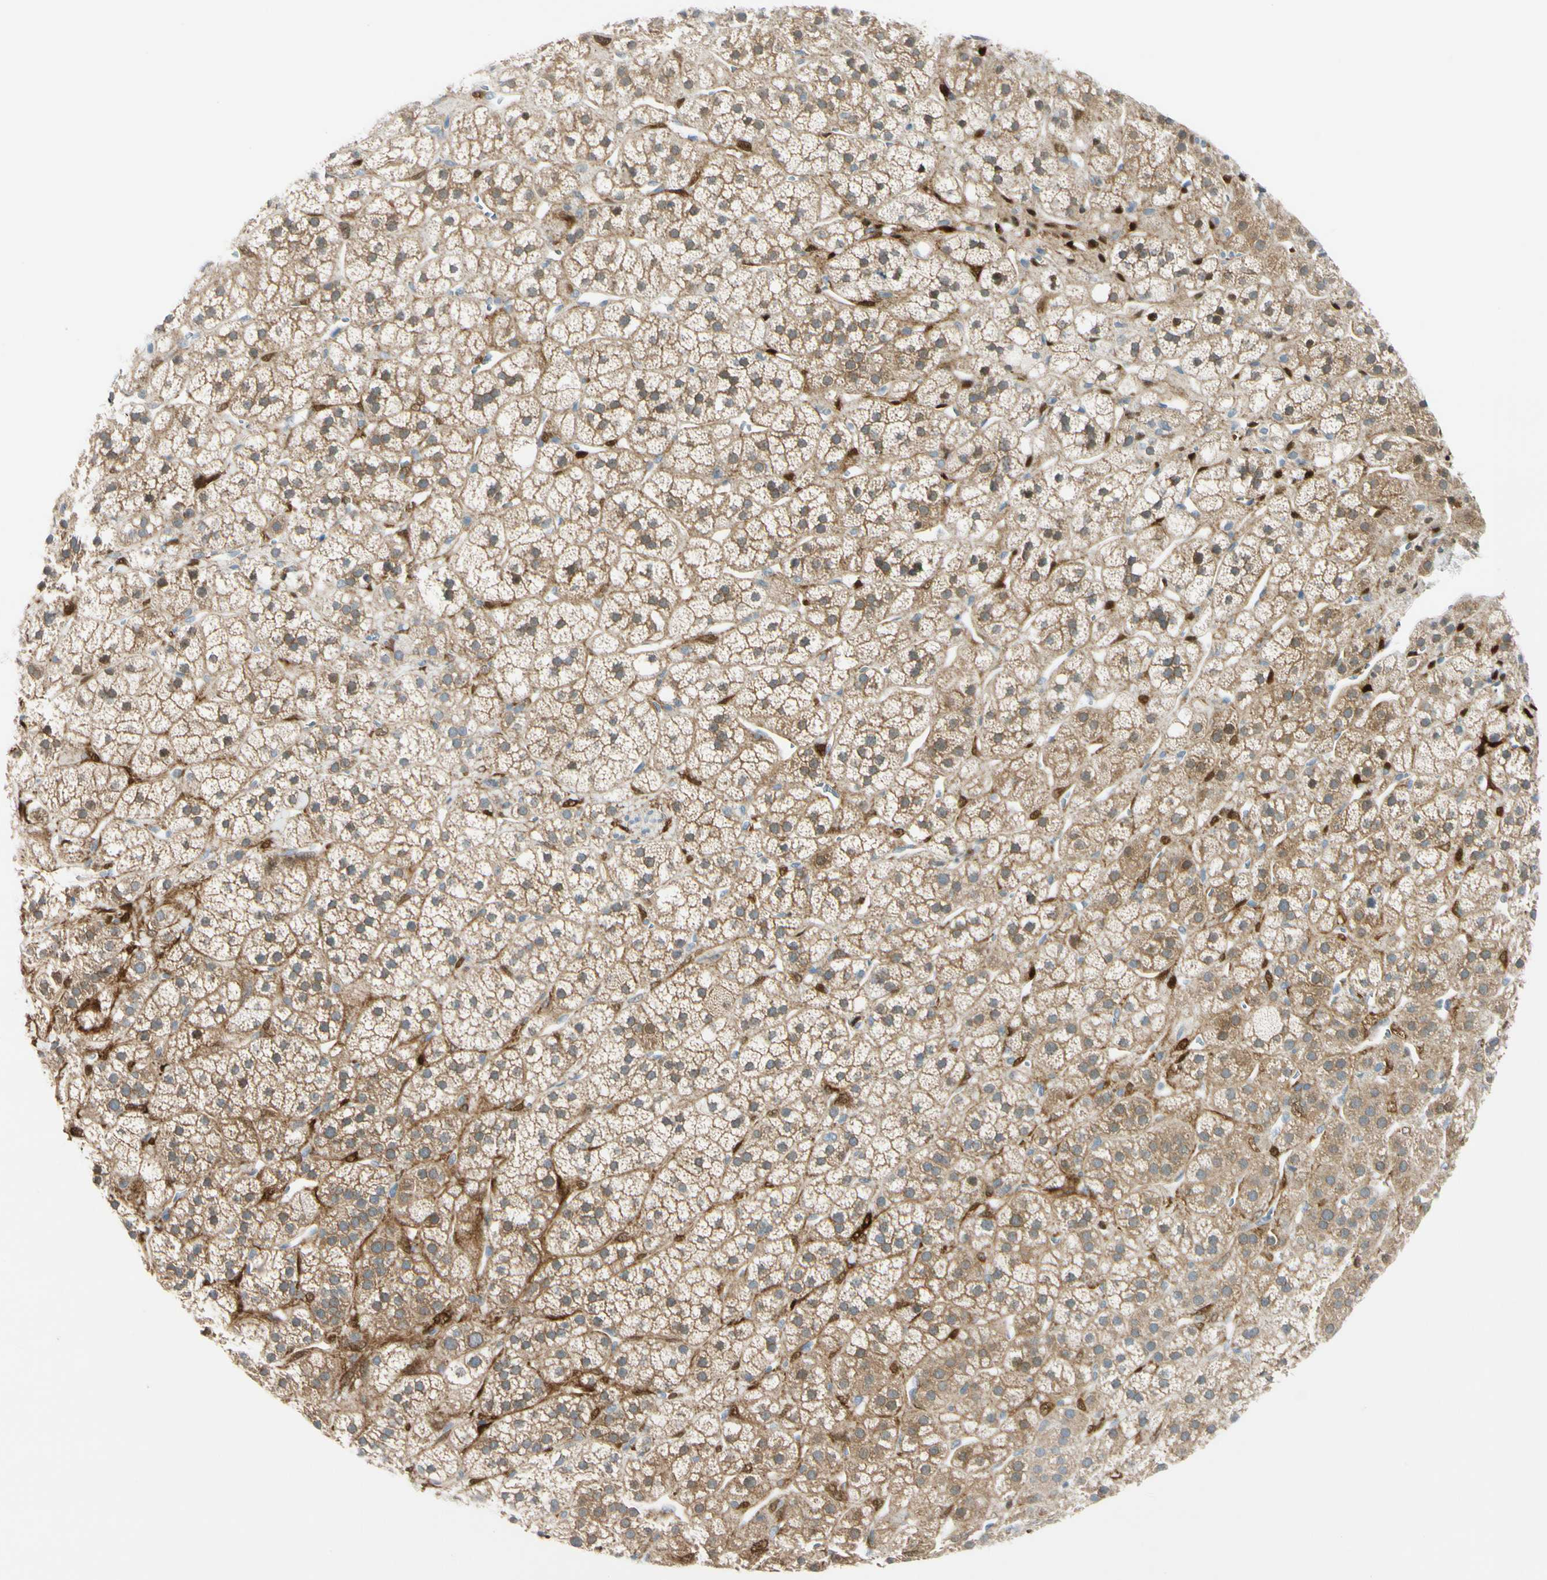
{"staining": {"intensity": "moderate", "quantity": ">75%", "location": "cytoplasmic/membranous"}, "tissue": "adrenal gland", "cell_type": "Glandular cells", "image_type": "normal", "snomed": [{"axis": "morphology", "description": "Normal tissue, NOS"}, {"axis": "topography", "description": "Adrenal gland"}], "caption": "Adrenal gland was stained to show a protein in brown. There is medium levels of moderate cytoplasmic/membranous staining in about >75% of glandular cells.", "gene": "FHL2", "patient": {"sex": "male", "age": 56}}